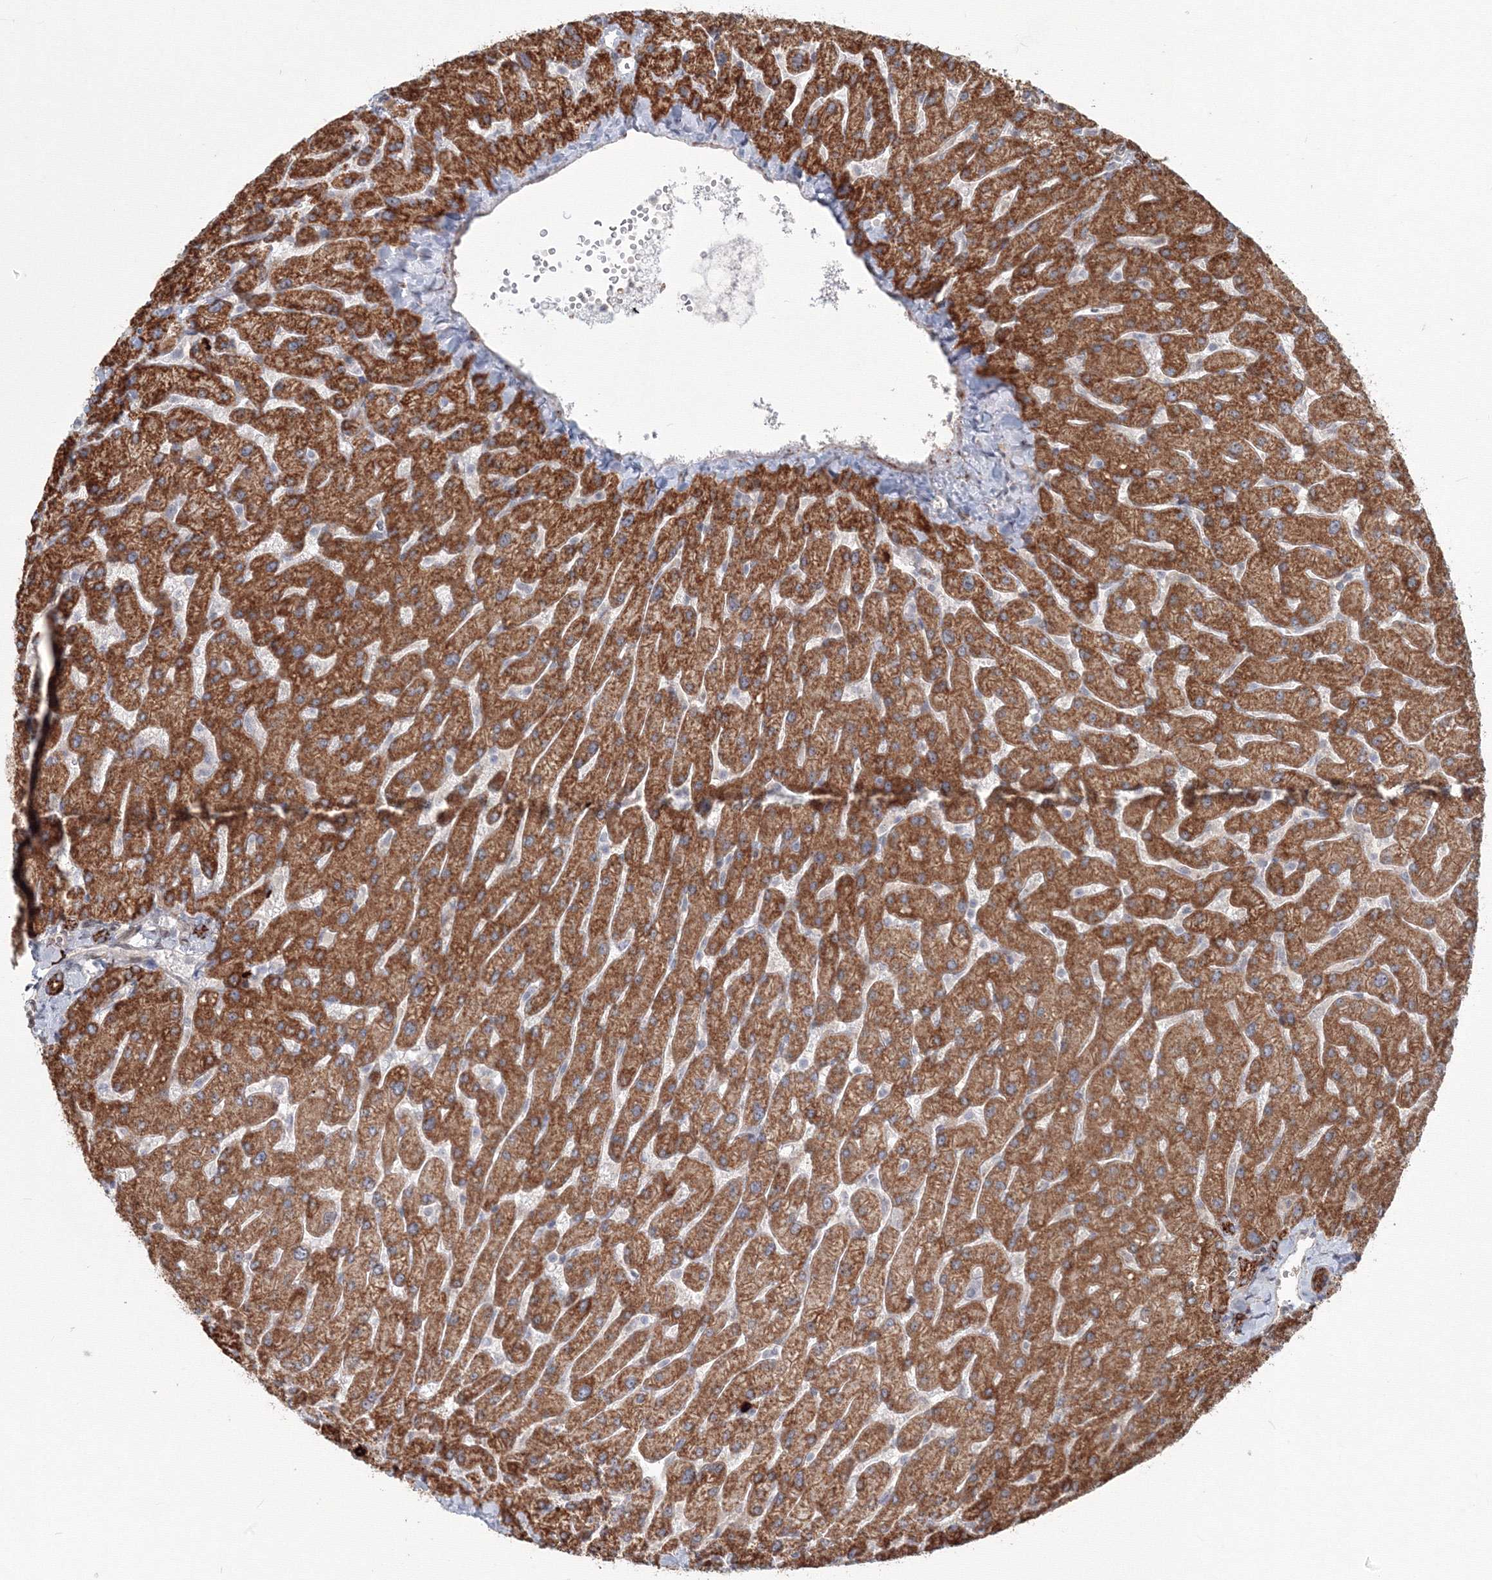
{"staining": {"intensity": "strong", "quantity": ">75%", "location": "cytoplasmic/membranous"}, "tissue": "liver", "cell_type": "Cholangiocytes", "image_type": "normal", "snomed": [{"axis": "morphology", "description": "Normal tissue, NOS"}, {"axis": "topography", "description": "Liver"}], "caption": "Immunohistochemistry (IHC) image of unremarkable human liver stained for a protein (brown), which shows high levels of strong cytoplasmic/membranous staining in approximately >75% of cholangiocytes.", "gene": "SH3PXD2A", "patient": {"sex": "male", "age": 55}}